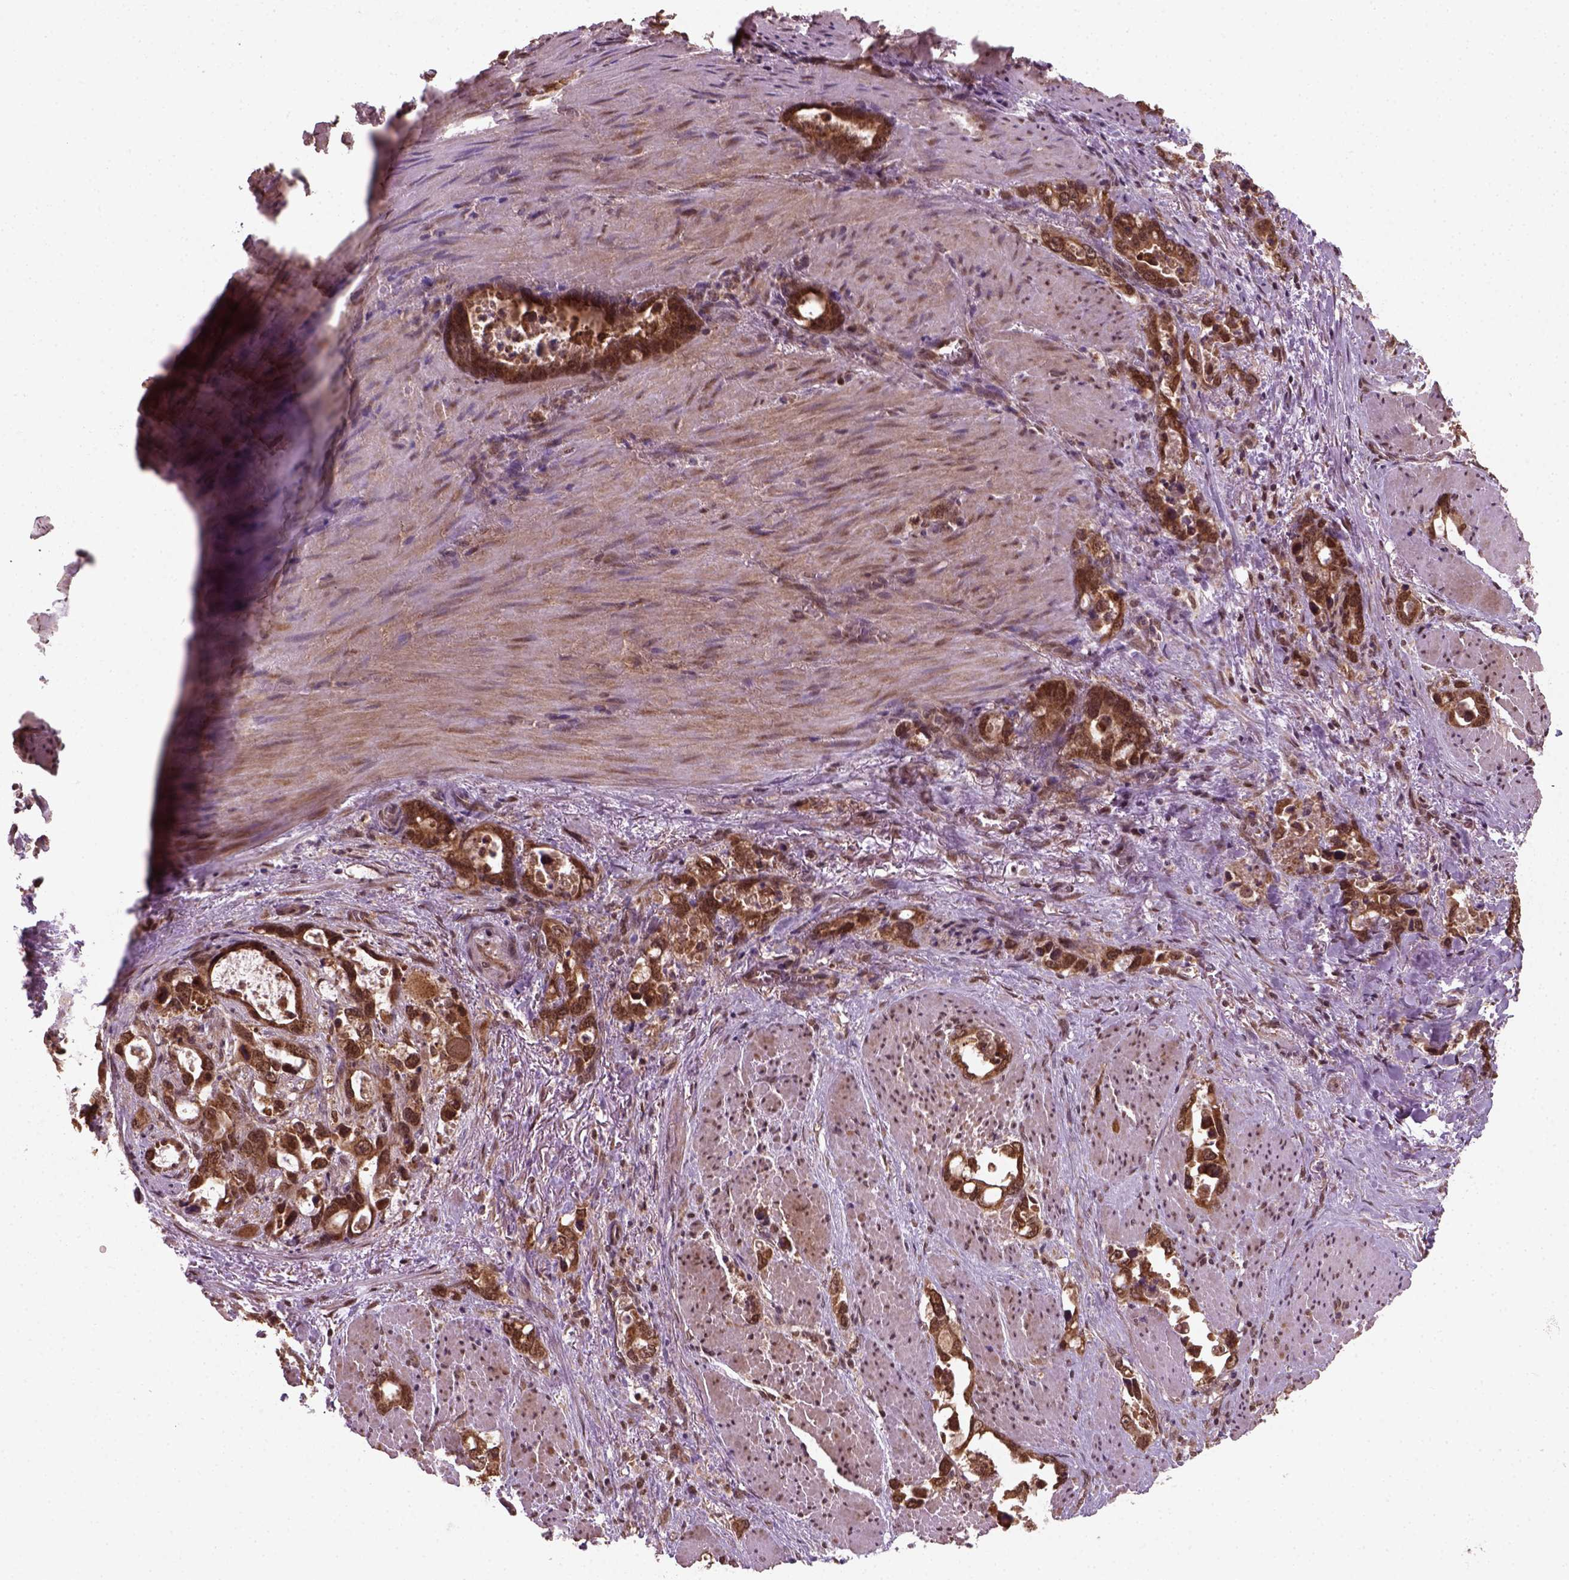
{"staining": {"intensity": "strong", "quantity": ">75%", "location": "cytoplasmic/membranous,nuclear"}, "tissue": "stomach cancer", "cell_type": "Tumor cells", "image_type": "cancer", "snomed": [{"axis": "morphology", "description": "Normal tissue, NOS"}, {"axis": "morphology", "description": "Adenocarcinoma, NOS"}, {"axis": "topography", "description": "Esophagus"}, {"axis": "topography", "description": "Stomach, upper"}], "caption": "Brown immunohistochemical staining in stomach adenocarcinoma displays strong cytoplasmic/membranous and nuclear expression in about >75% of tumor cells. The staining is performed using DAB brown chromogen to label protein expression. The nuclei are counter-stained blue using hematoxylin.", "gene": "NUDT9", "patient": {"sex": "male", "age": 74}}